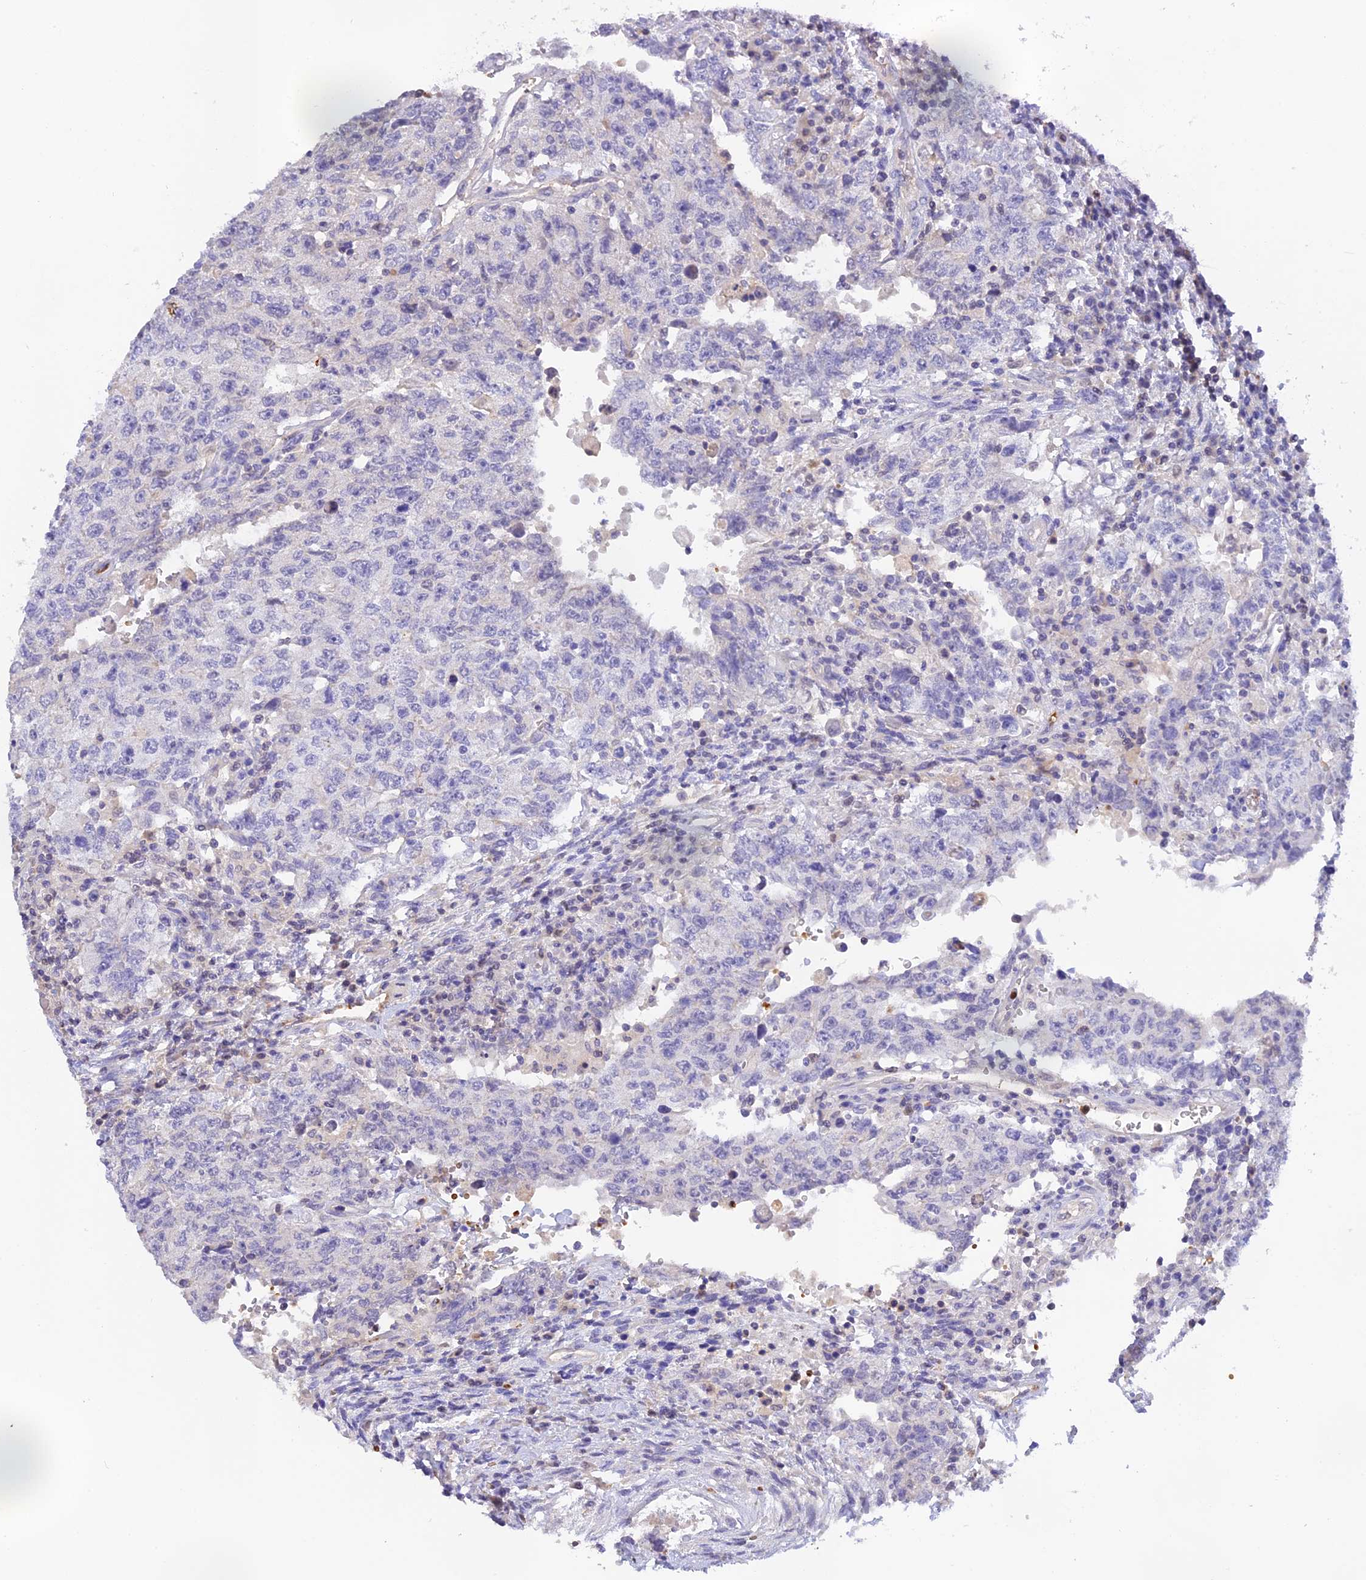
{"staining": {"intensity": "negative", "quantity": "none", "location": "none"}, "tissue": "testis cancer", "cell_type": "Tumor cells", "image_type": "cancer", "snomed": [{"axis": "morphology", "description": "Carcinoma, Embryonal, NOS"}, {"axis": "topography", "description": "Testis"}], "caption": "IHC of embryonal carcinoma (testis) shows no staining in tumor cells.", "gene": "HDHD2", "patient": {"sex": "male", "age": 26}}